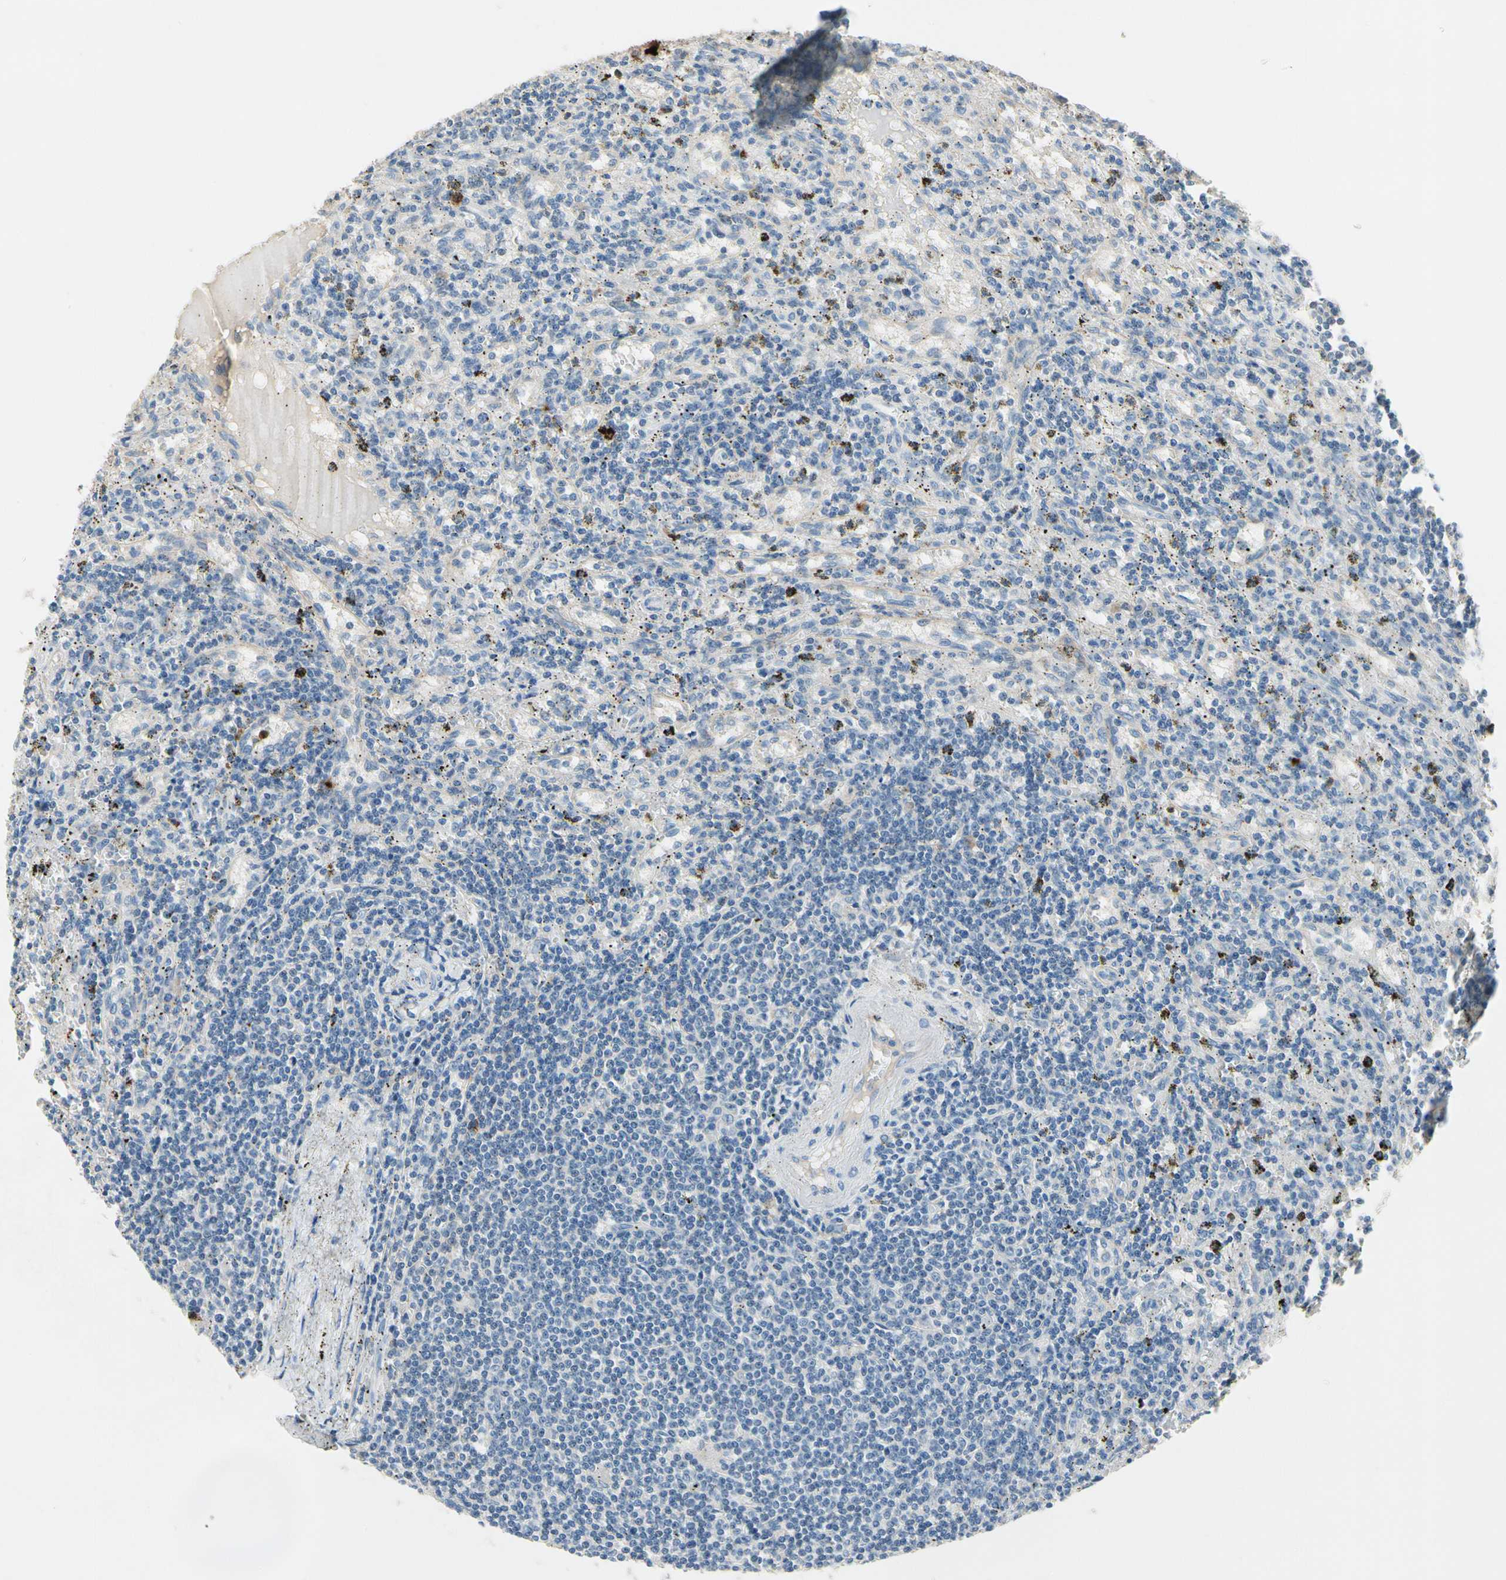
{"staining": {"intensity": "negative", "quantity": "none", "location": "none"}, "tissue": "lymphoma", "cell_type": "Tumor cells", "image_type": "cancer", "snomed": [{"axis": "morphology", "description": "Malignant lymphoma, non-Hodgkin's type, Low grade"}, {"axis": "topography", "description": "Spleen"}], "caption": "There is no significant staining in tumor cells of low-grade malignant lymphoma, non-Hodgkin's type. (DAB (3,3'-diaminobenzidine) immunohistochemistry (IHC) with hematoxylin counter stain).", "gene": "CPA3", "patient": {"sex": "male", "age": 76}}